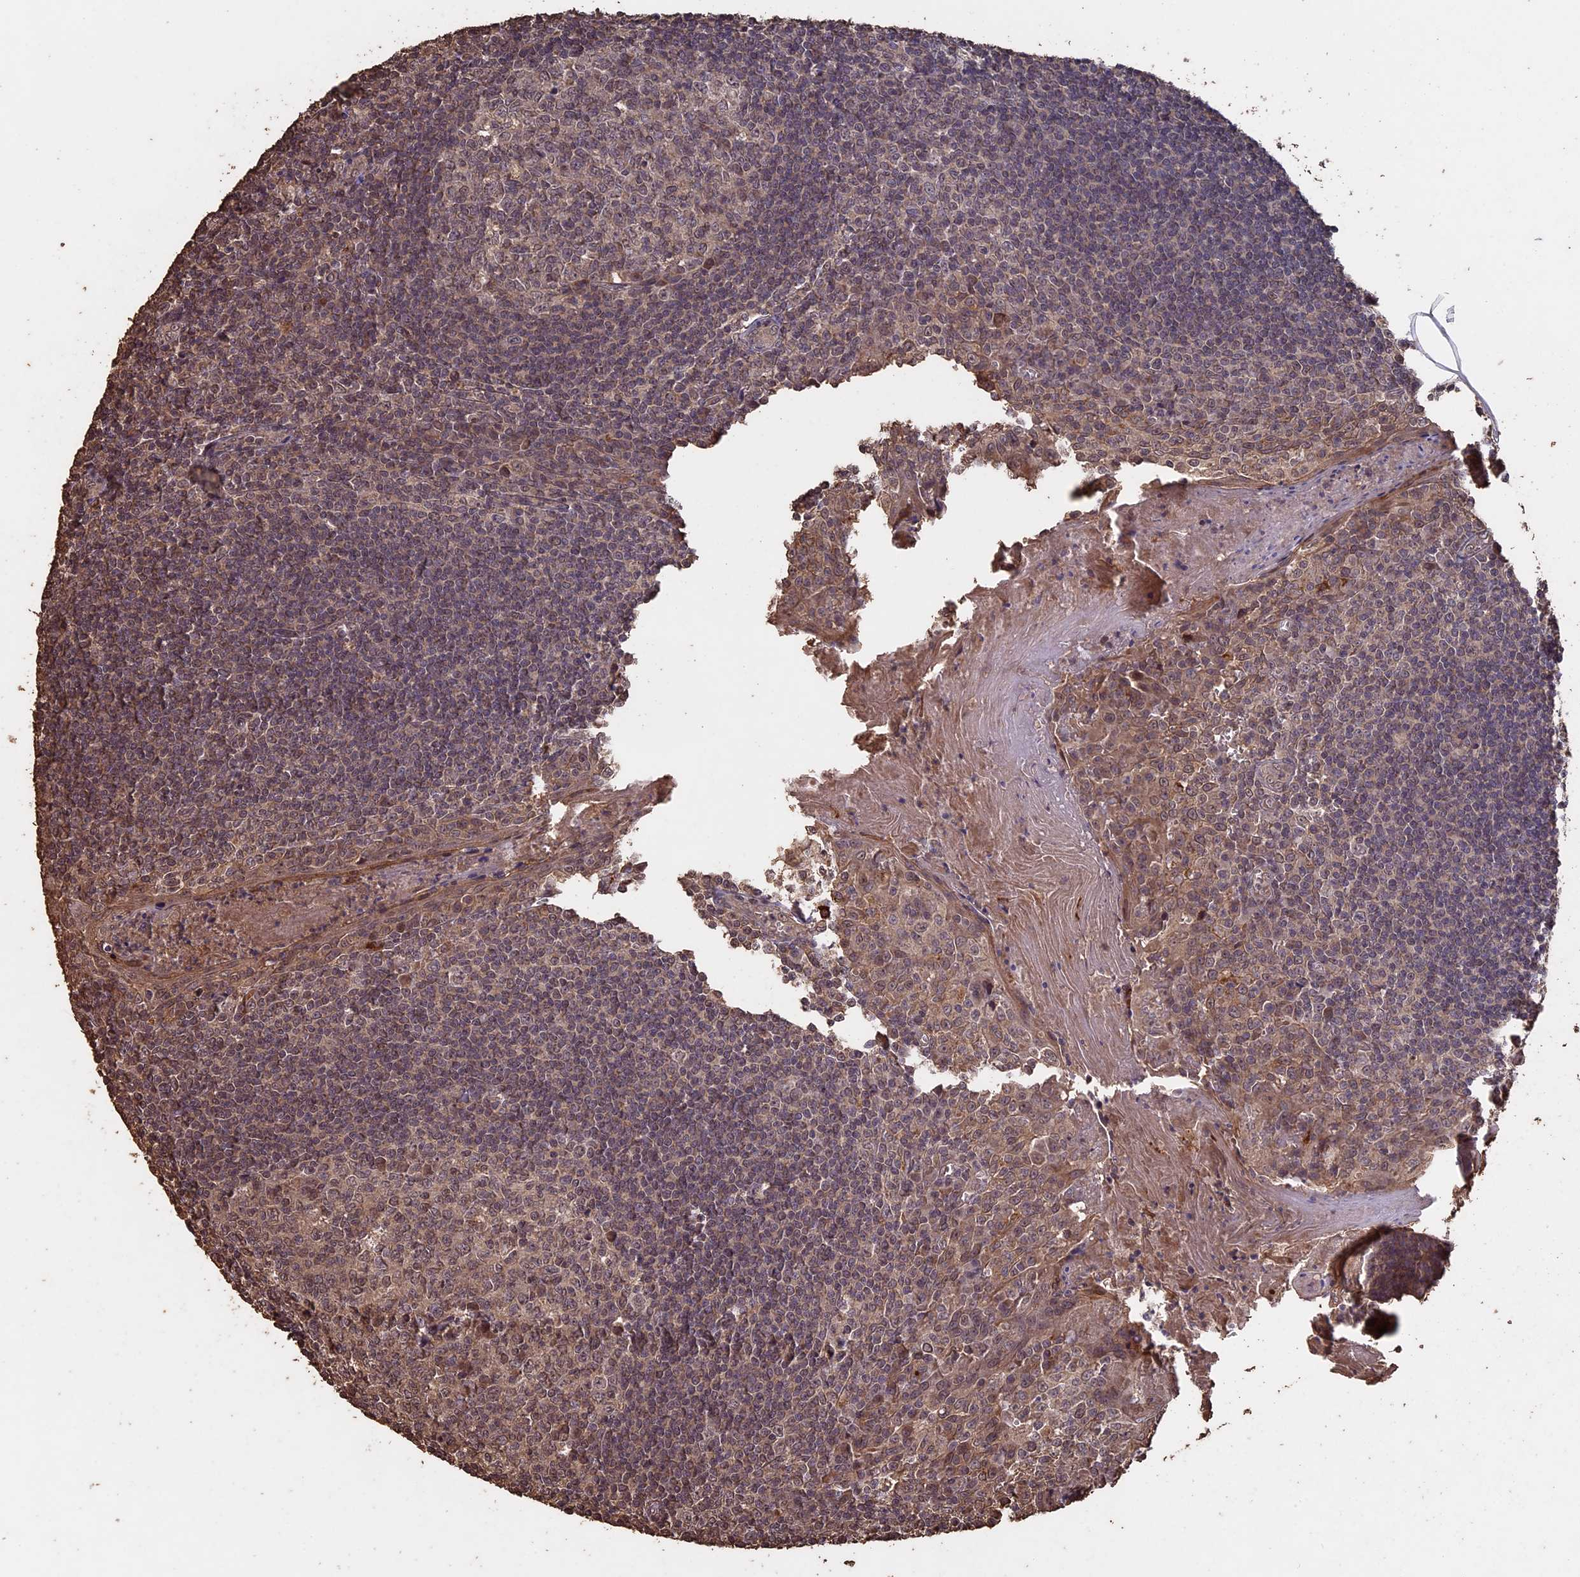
{"staining": {"intensity": "weak", "quantity": ">75%", "location": "cytoplasmic/membranous,nuclear"}, "tissue": "tonsil", "cell_type": "Germinal center cells", "image_type": "normal", "snomed": [{"axis": "morphology", "description": "Normal tissue, NOS"}, {"axis": "topography", "description": "Tonsil"}], "caption": "Protein staining of unremarkable tonsil shows weak cytoplasmic/membranous,nuclear staining in about >75% of germinal center cells.", "gene": "HUNK", "patient": {"sex": "male", "age": 27}}